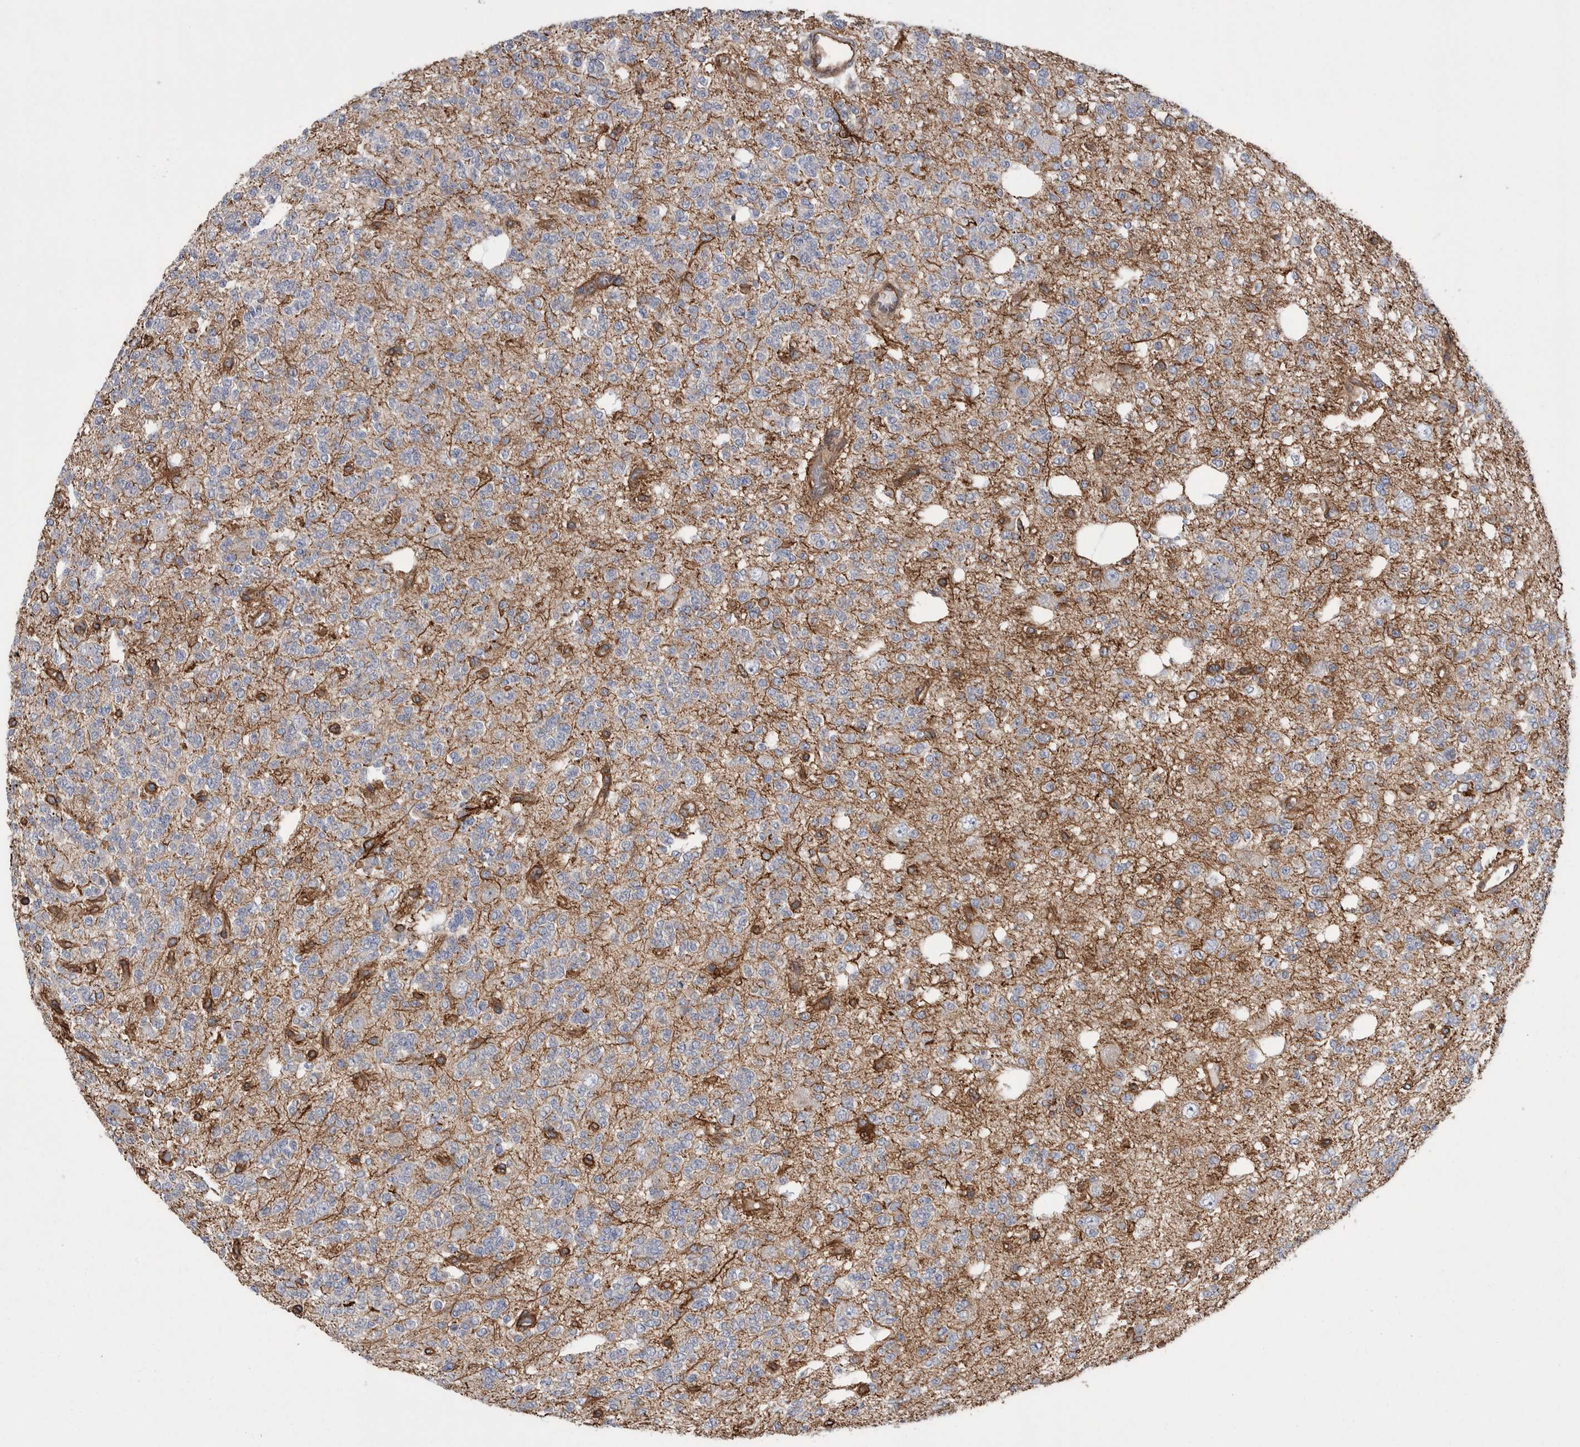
{"staining": {"intensity": "negative", "quantity": "none", "location": "none"}, "tissue": "glioma", "cell_type": "Tumor cells", "image_type": "cancer", "snomed": [{"axis": "morphology", "description": "Glioma, malignant, Low grade"}, {"axis": "topography", "description": "Brain"}], "caption": "IHC of human glioma exhibits no staining in tumor cells. (DAB immunohistochemistry (IHC) visualized using brightfield microscopy, high magnification).", "gene": "KIF12", "patient": {"sex": "male", "age": 38}}